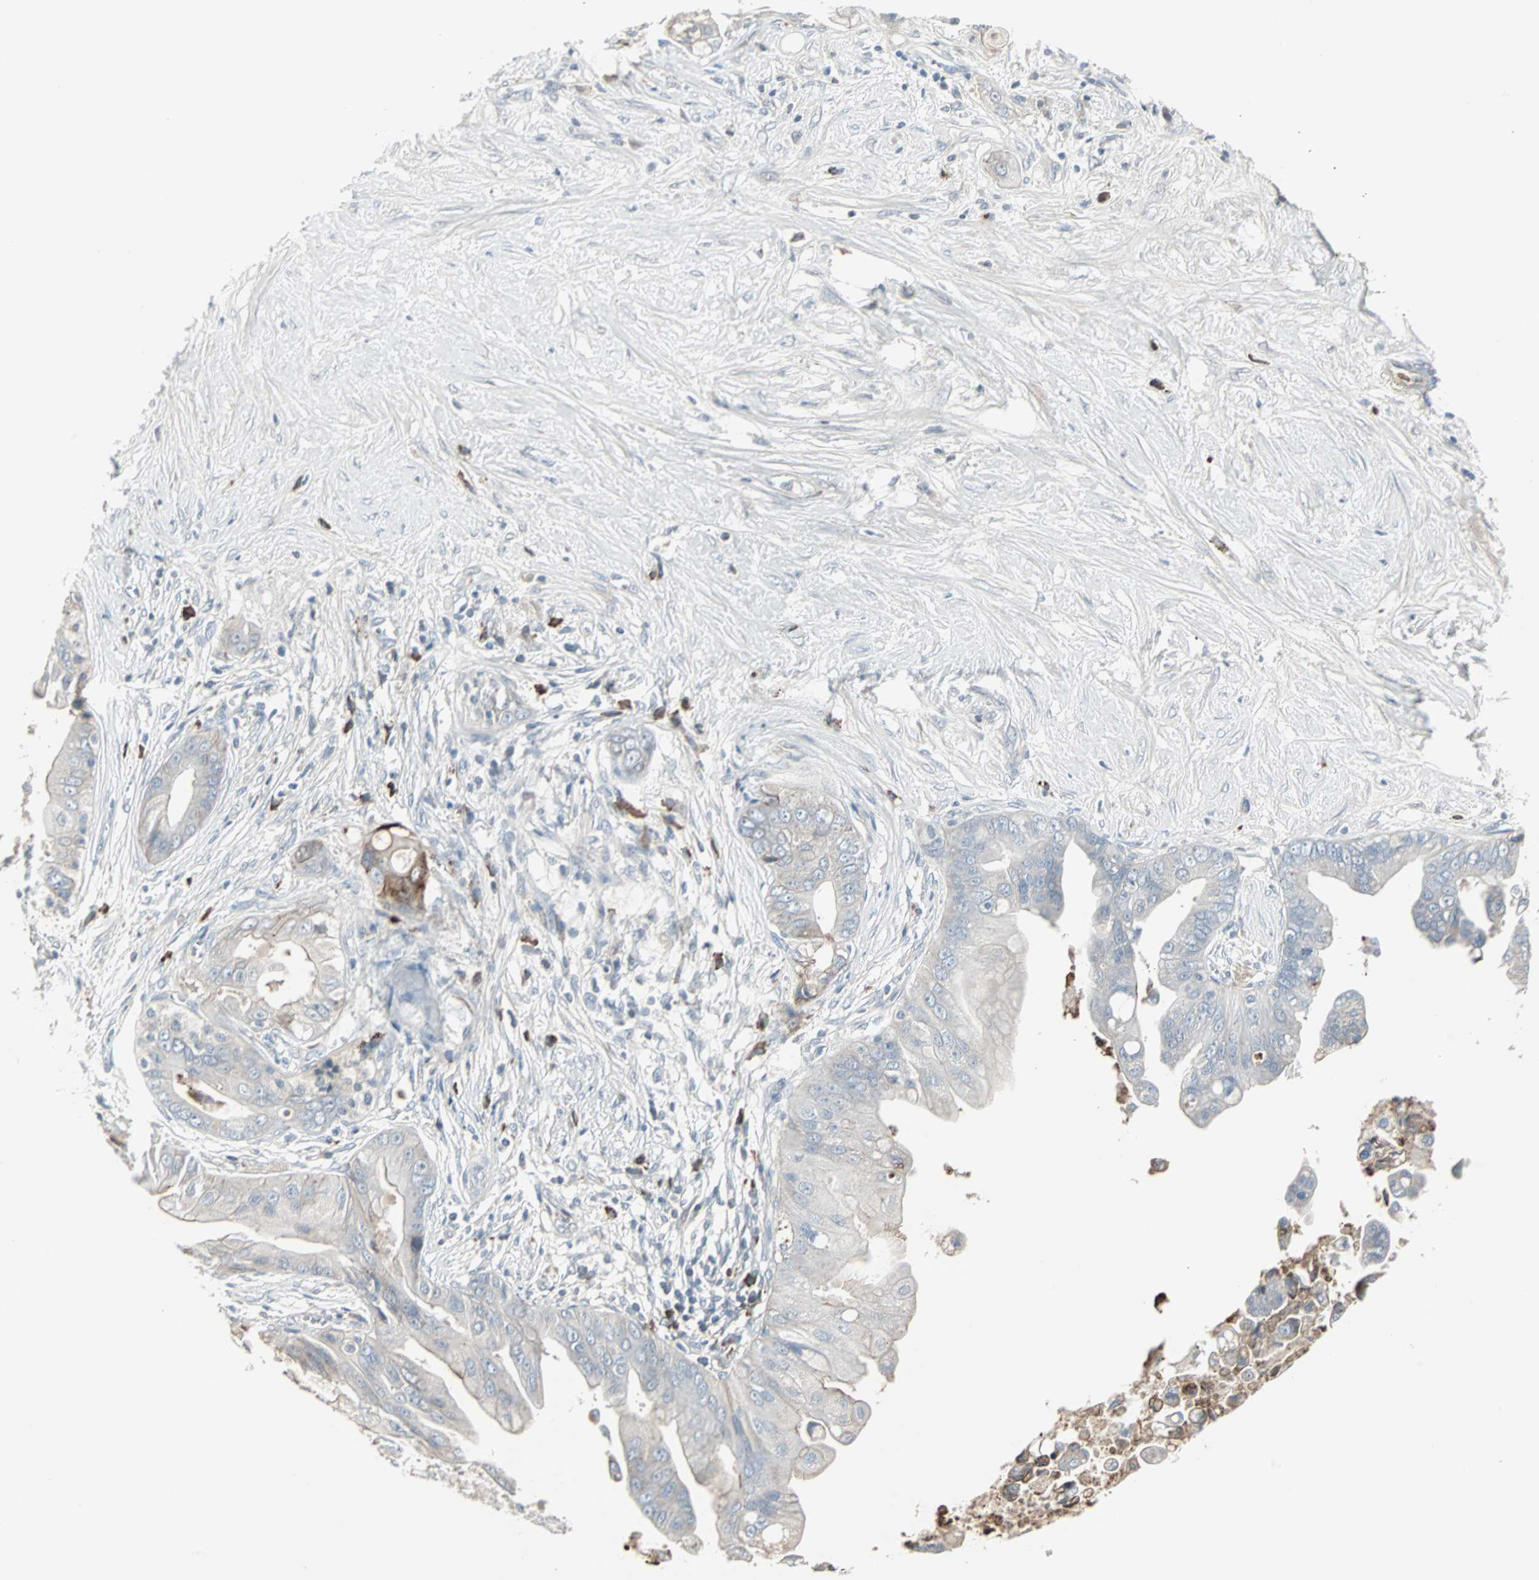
{"staining": {"intensity": "weak", "quantity": "25%-75%", "location": "cytoplasmic/membranous"}, "tissue": "pancreatic cancer", "cell_type": "Tumor cells", "image_type": "cancer", "snomed": [{"axis": "morphology", "description": "Adenocarcinoma, NOS"}, {"axis": "topography", "description": "Pancreas"}], "caption": "A brown stain labels weak cytoplasmic/membranous expression of a protein in human pancreatic adenocarcinoma tumor cells.", "gene": "ZSCAN32", "patient": {"sex": "female", "age": 75}}